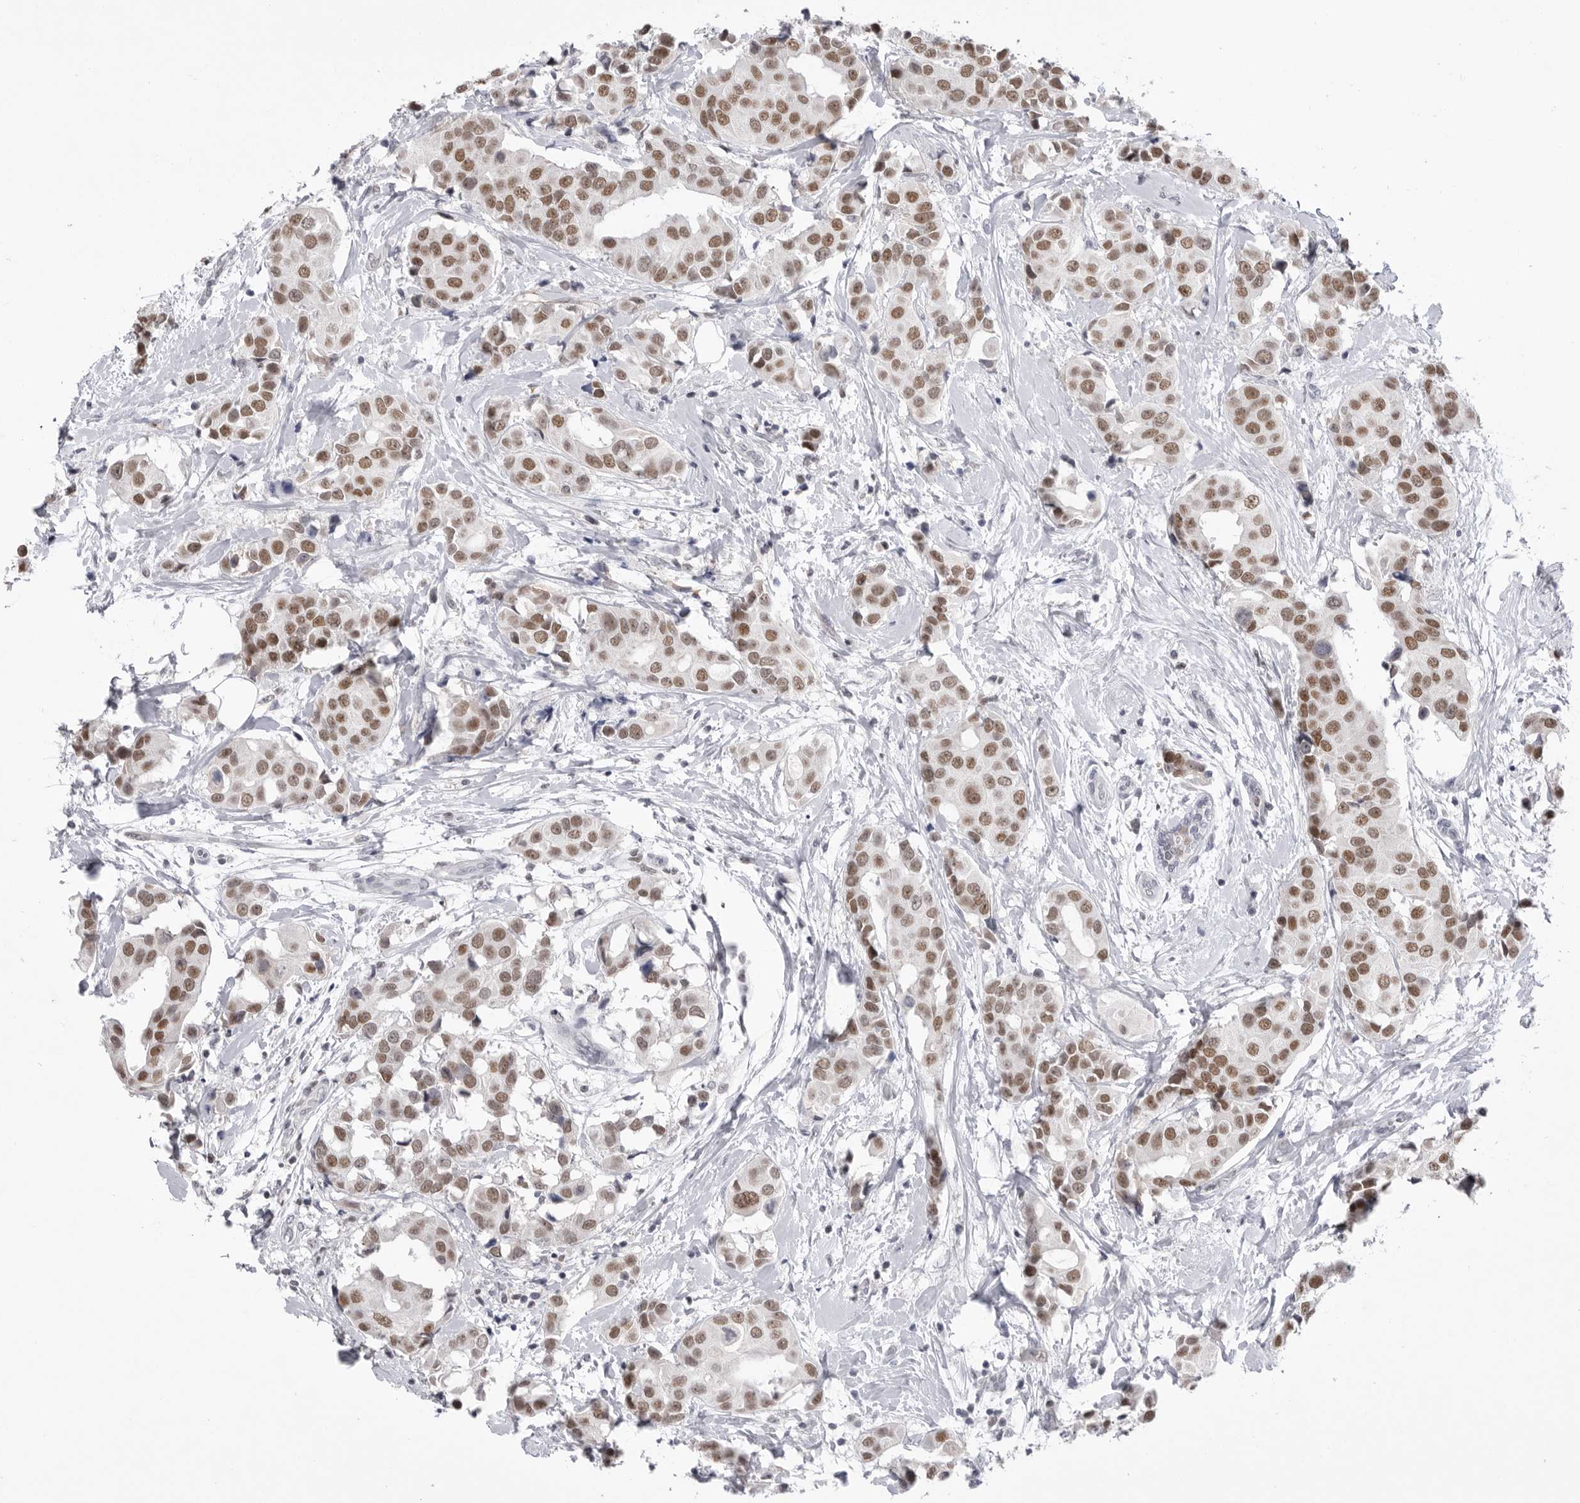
{"staining": {"intensity": "moderate", "quantity": ">75%", "location": "nuclear"}, "tissue": "breast cancer", "cell_type": "Tumor cells", "image_type": "cancer", "snomed": [{"axis": "morphology", "description": "Normal tissue, NOS"}, {"axis": "morphology", "description": "Duct carcinoma"}, {"axis": "topography", "description": "Breast"}], "caption": "Tumor cells display medium levels of moderate nuclear positivity in about >75% of cells in human breast infiltrating ductal carcinoma. The staining was performed using DAB, with brown indicating positive protein expression. Nuclei are stained blue with hematoxylin.", "gene": "ZBTB7B", "patient": {"sex": "female", "age": 39}}